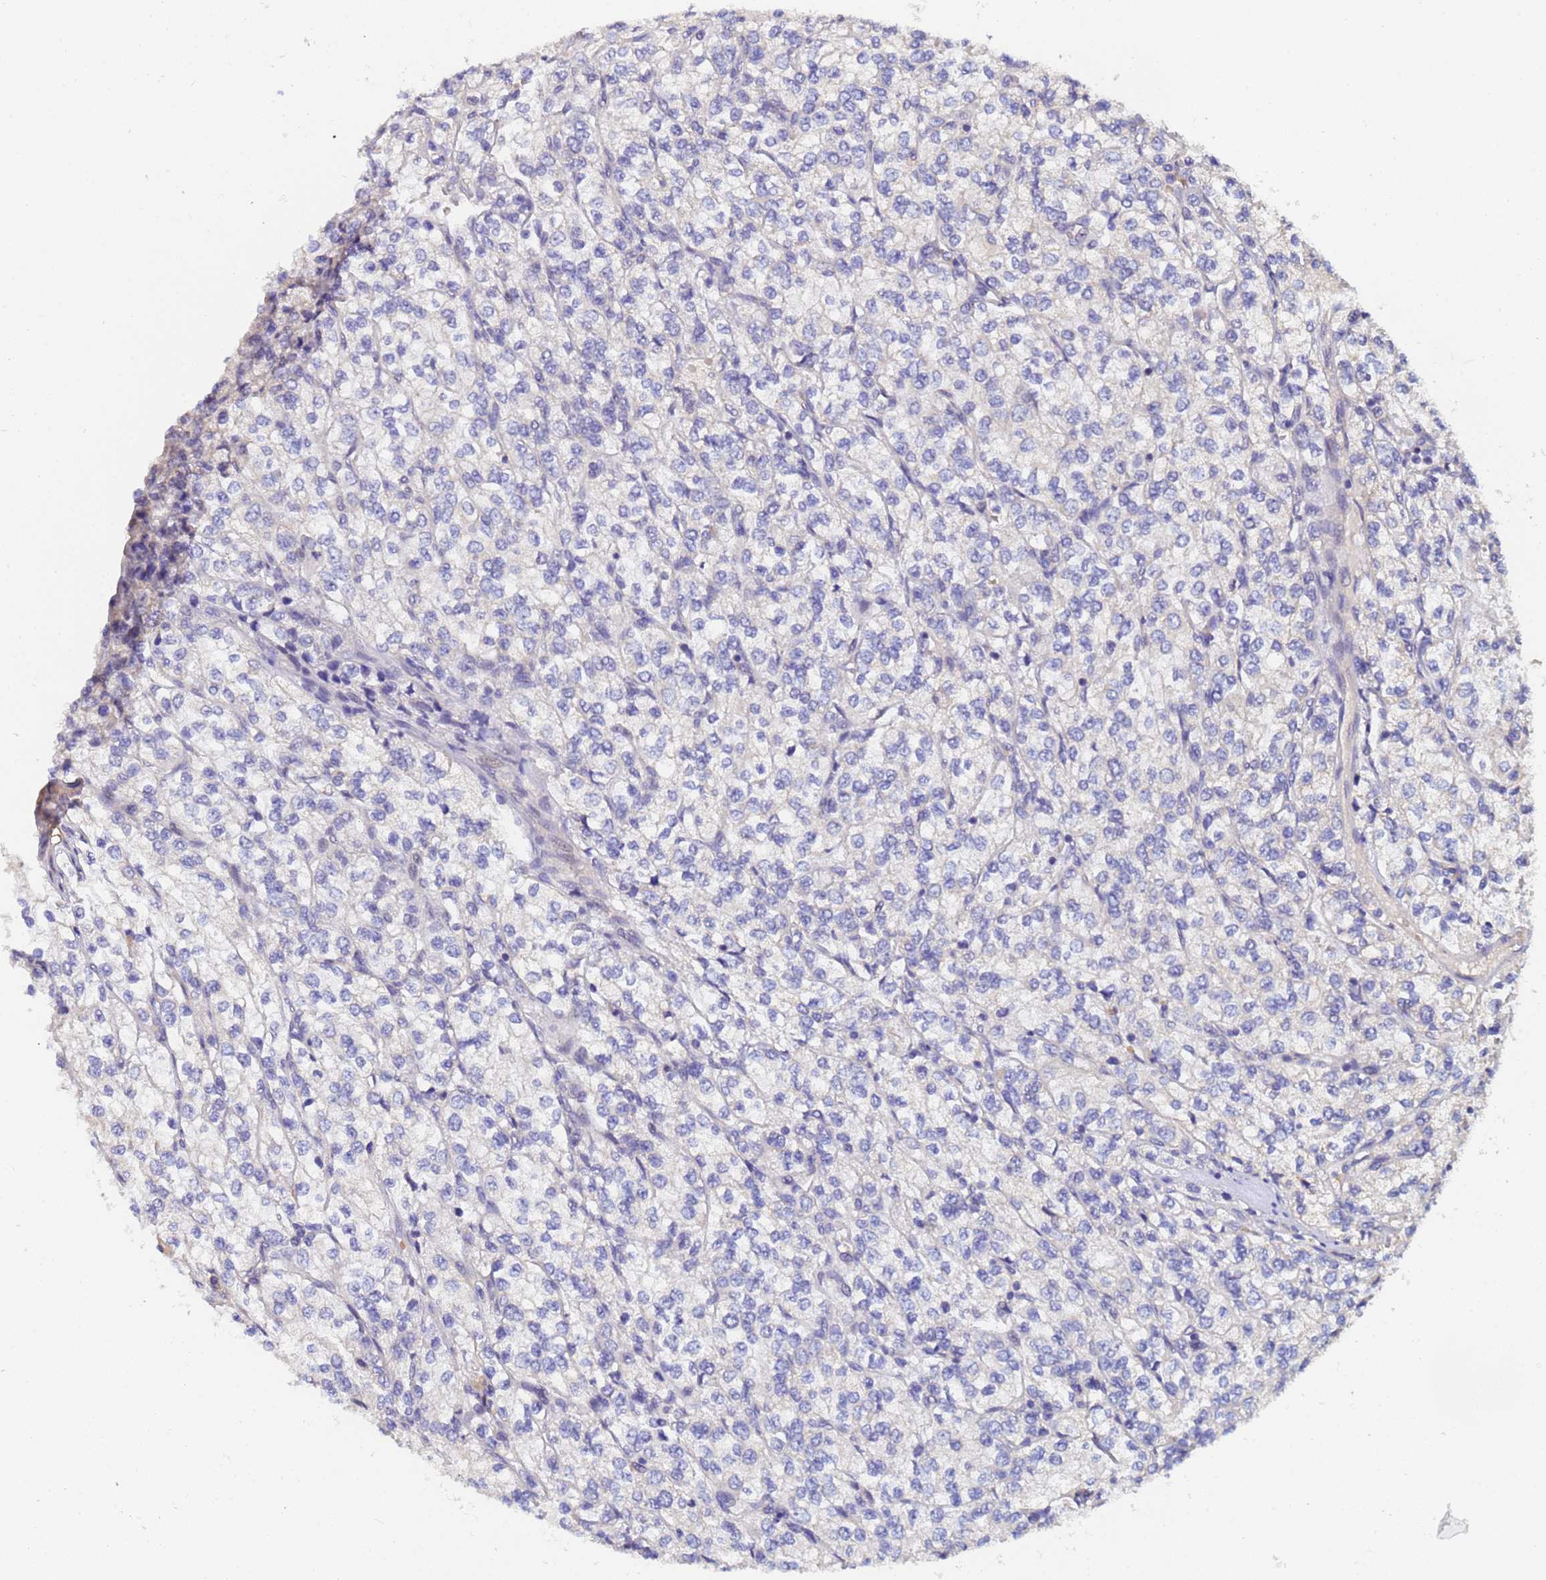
{"staining": {"intensity": "negative", "quantity": "none", "location": "none"}, "tissue": "renal cancer", "cell_type": "Tumor cells", "image_type": "cancer", "snomed": [{"axis": "morphology", "description": "Adenocarcinoma, NOS"}, {"axis": "topography", "description": "Kidney"}], "caption": "Immunohistochemistry (IHC) image of renal cancer stained for a protein (brown), which displays no expression in tumor cells.", "gene": "IHO1", "patient": {"sex": "male", "age": 80}}